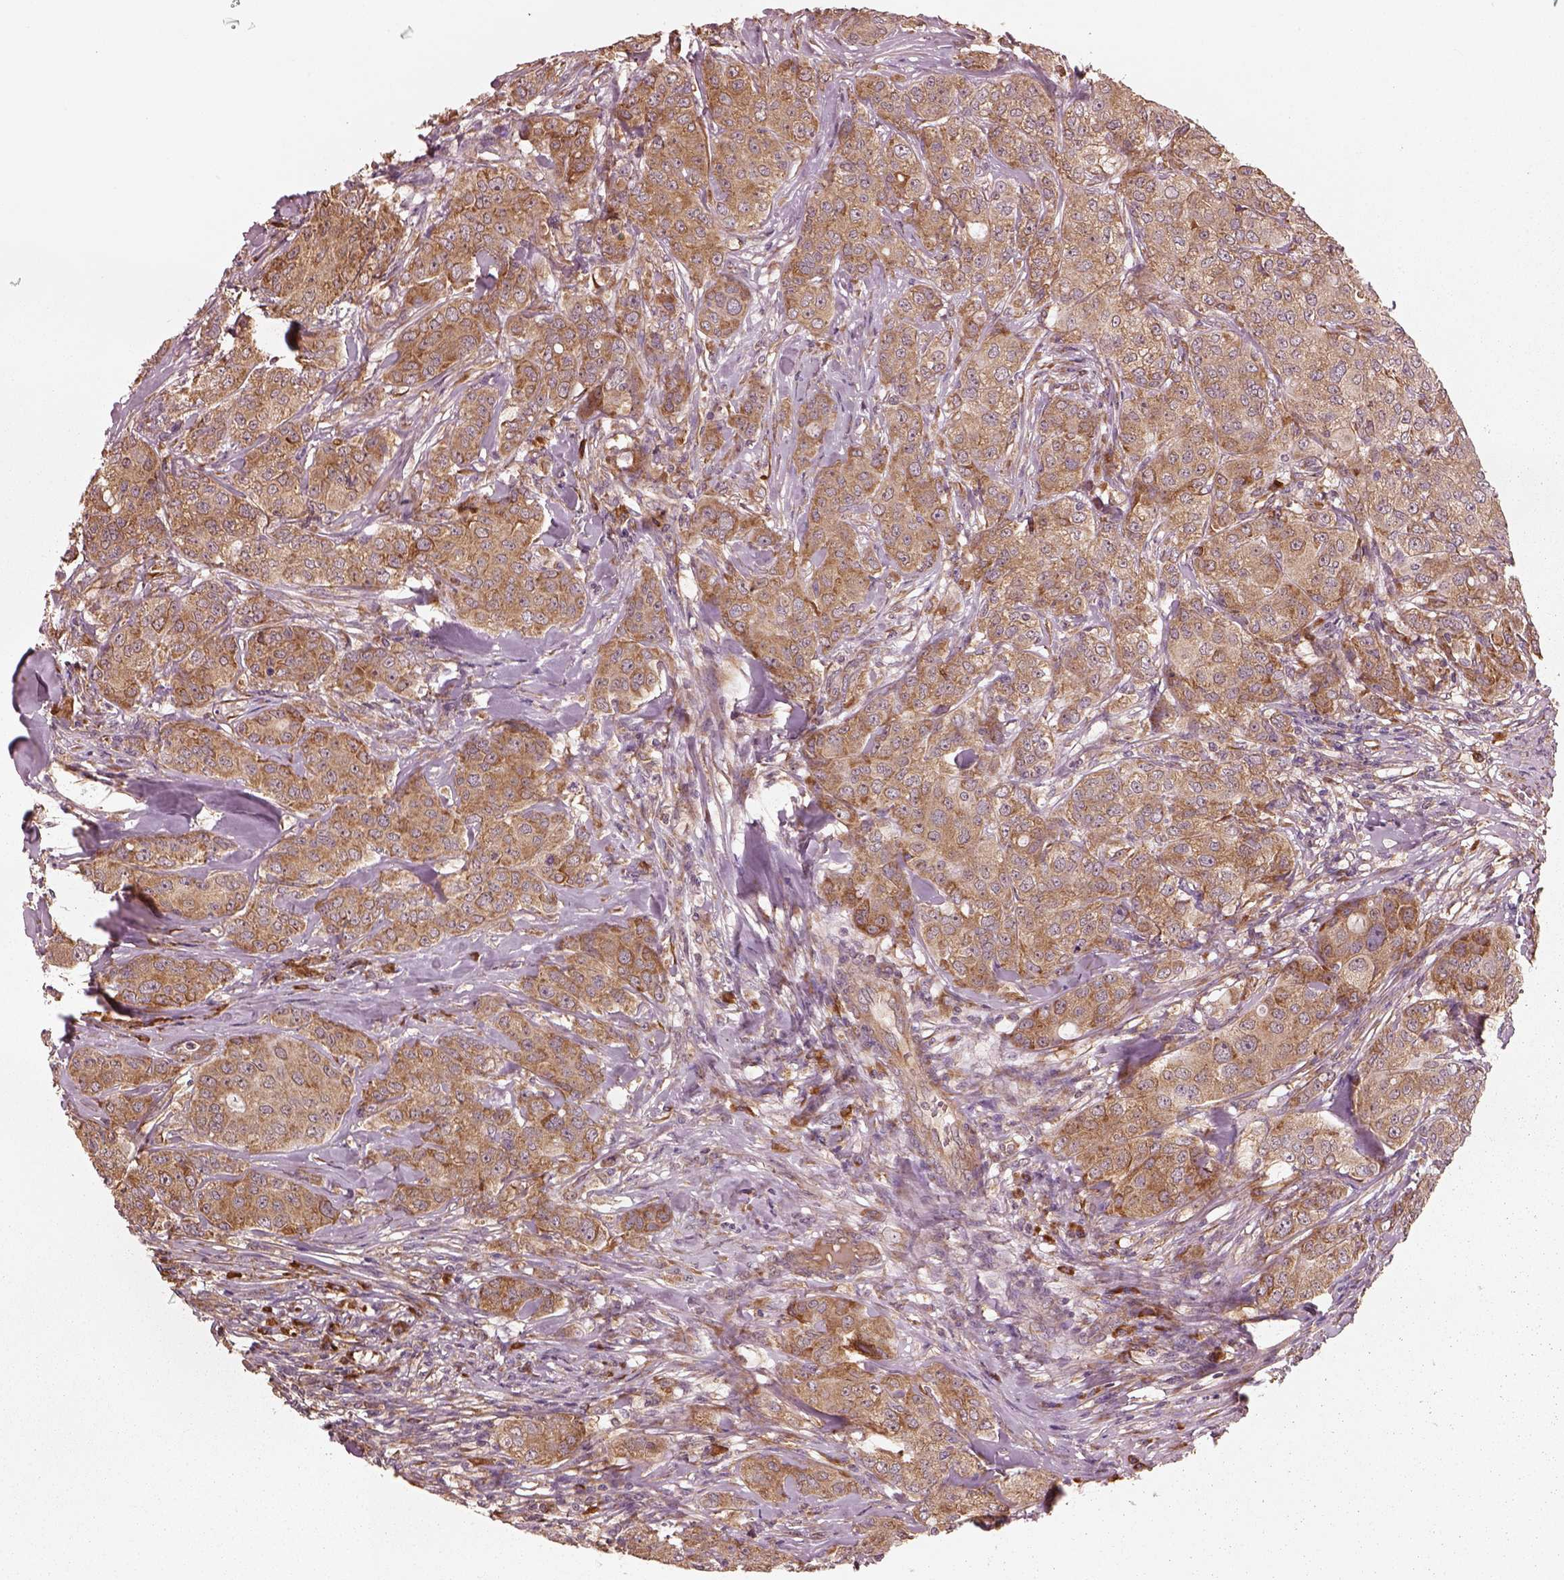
{"staining": {"intensity": "moderate", "quantity": ">75%", "location": "cytoplasmic/membranous"}, "tissue": "breast cancer", "cell_type": "Tumor cells", "image_type": "cancer", "snomed": [{"axis": "morphology", "description": "Duct carcinoma"}, {"axis": "topography", "description": "Breast"}], "caption": "Immunohistochemical staining of human intraductal carcinoma (breast) shows medium levels of moderate cytoplasmic/membranous positivity in approximately >75% of tumor cells. The staining was performed using DAB (3,3'-diaminobenzidine), with brown indicating positive protein expression. Nuclei are stained blue with hematoxylin.", "gene": "RPS5", "patient": {"sex": "female", "age": 43}}